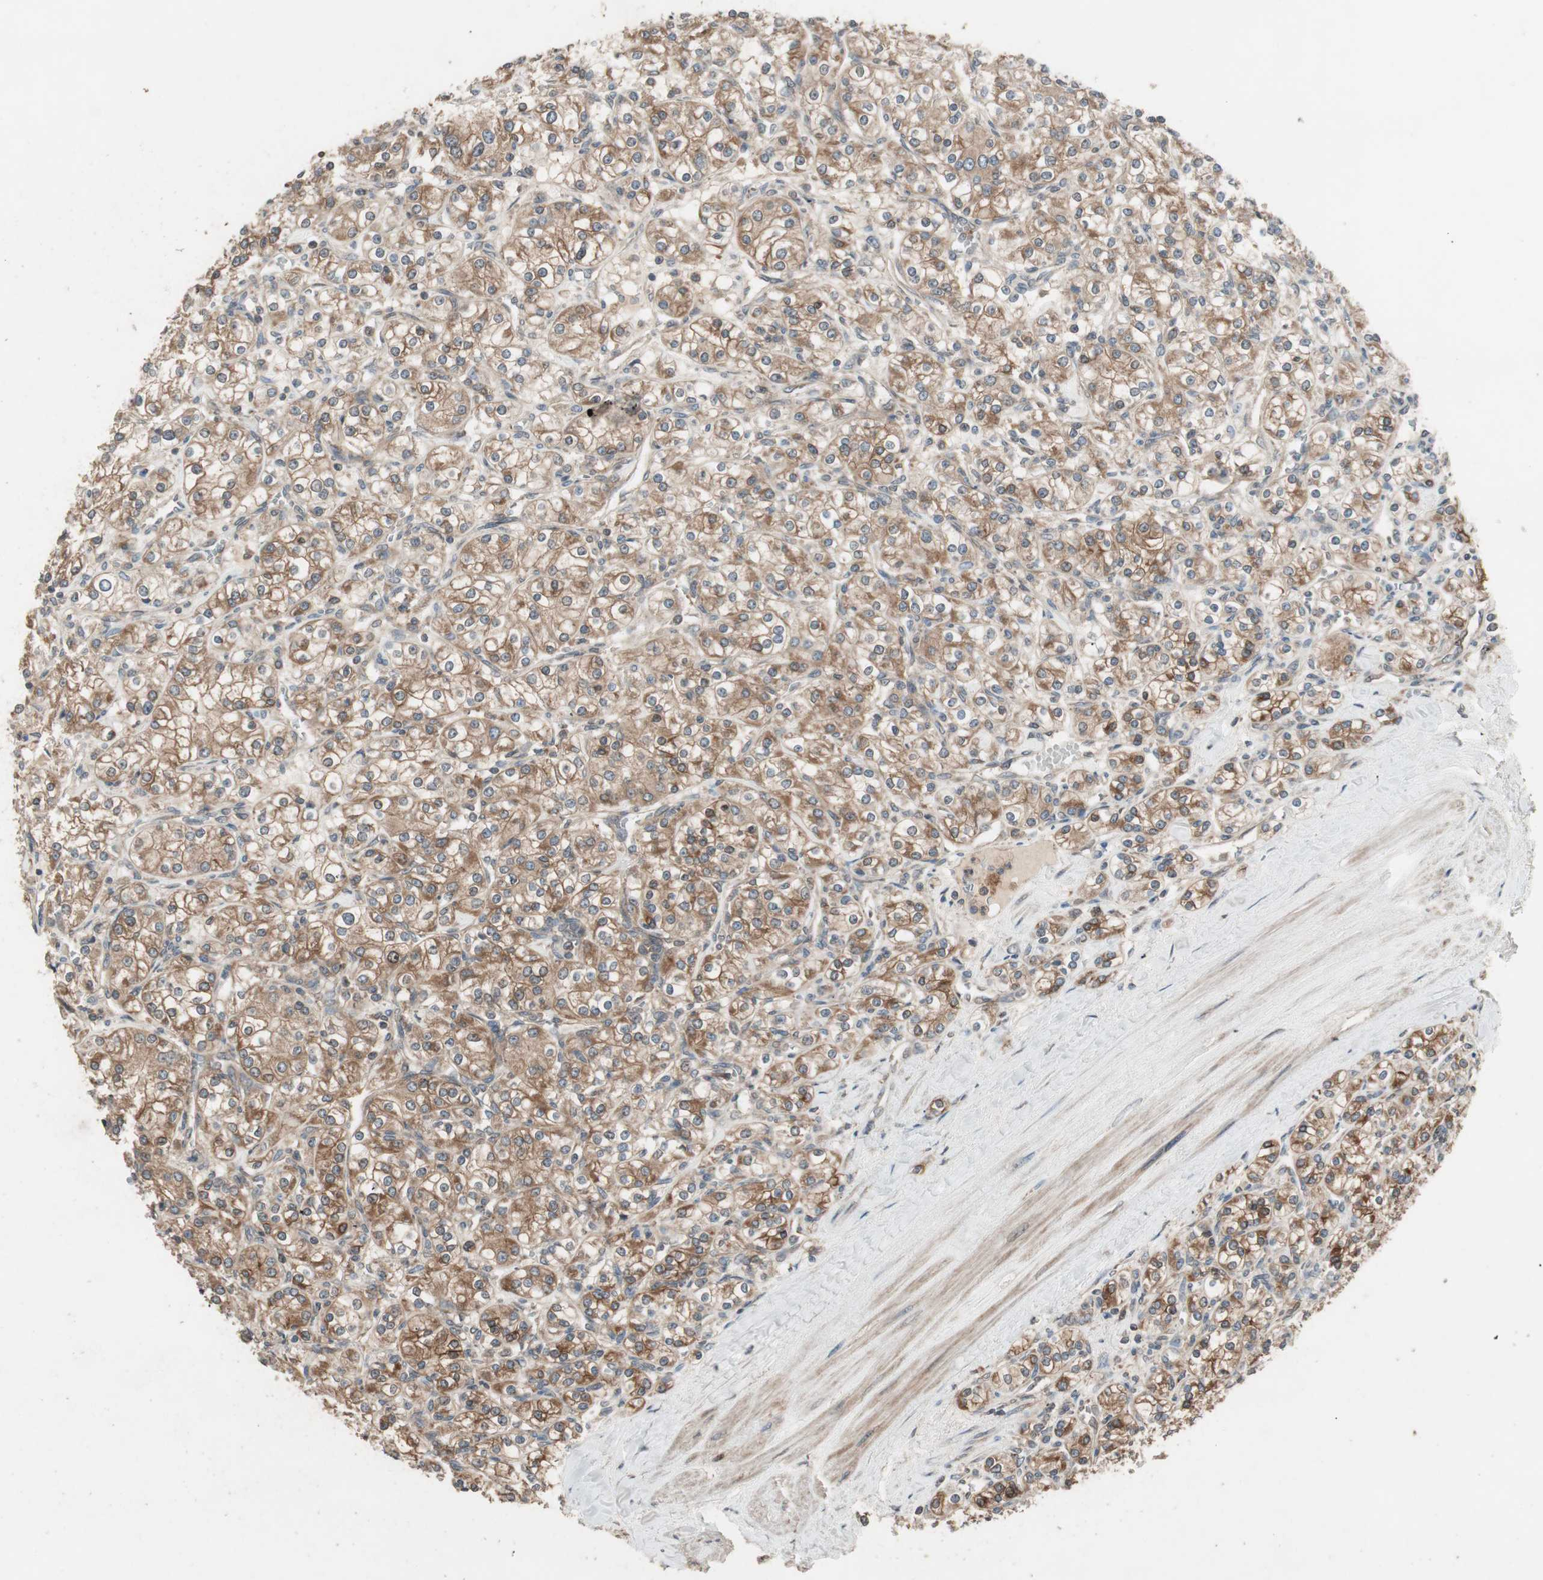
{"staining": {"intensity": "moderate", "quantity": ">75%", "location": "cytoplasmic/membranous"}, "tissue": "renal cancer", "cell_type": "Tumor cells", "image_type": "cancer", "snomed": [{"axis": "morphology", "description": "Adenocarcinoma, NOS"}, {"axis": "topography", "description": "Kidney"}], "caption": "Tumor cells exhibit medium levels of moderate cytoplasmic/membranous staining in approximately >75% of cells in human adenocarcinoma (renal).", "gene": "ATP6AP2", "patient": {"sex": "male", "age": 77}}